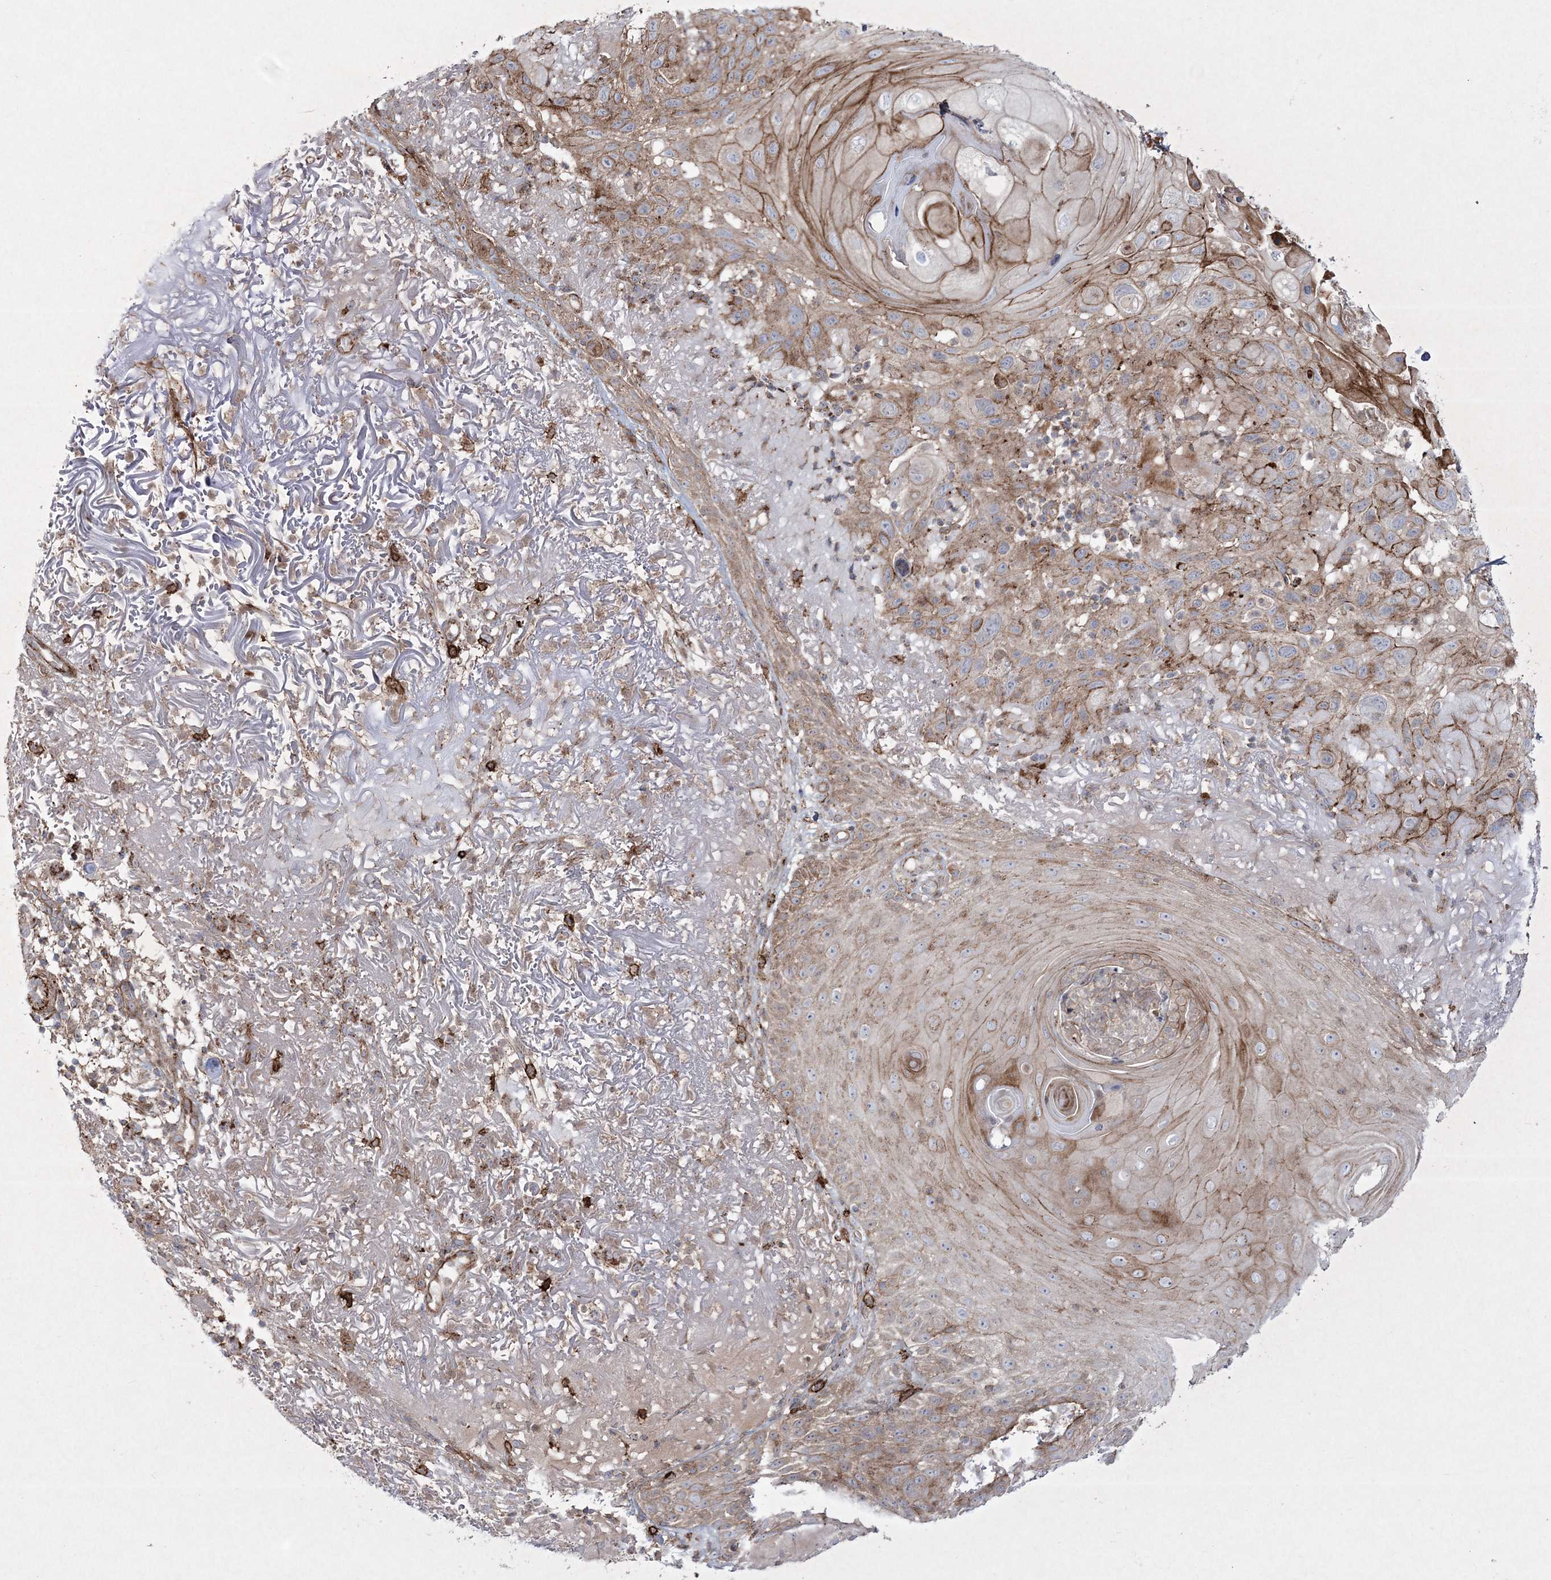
{"staining": {"intensity": "moderate", "quantity": "25%-75%", "location": "cytoplasmic/membranous"}, "tissue": "skin cancer", "cell_type": "Tumor cells", "image_type": "cancer", "snomed": [{"axis": "morphology", "description": "Normal tissue, NOS"}, {"axis": "morphology", "description": "Squamous cell carcinoma, NOS"}, {"axis": "topography", "description": "Skin"}], "caption": "Protein staining demonstrates moderate cytoplasmic/membranous expression in about 25%-75% of tumor cells in squamous cell carcinoma (skin).", "gene": "RICTOR", "patient": {"sex": "female", "age": 96}}